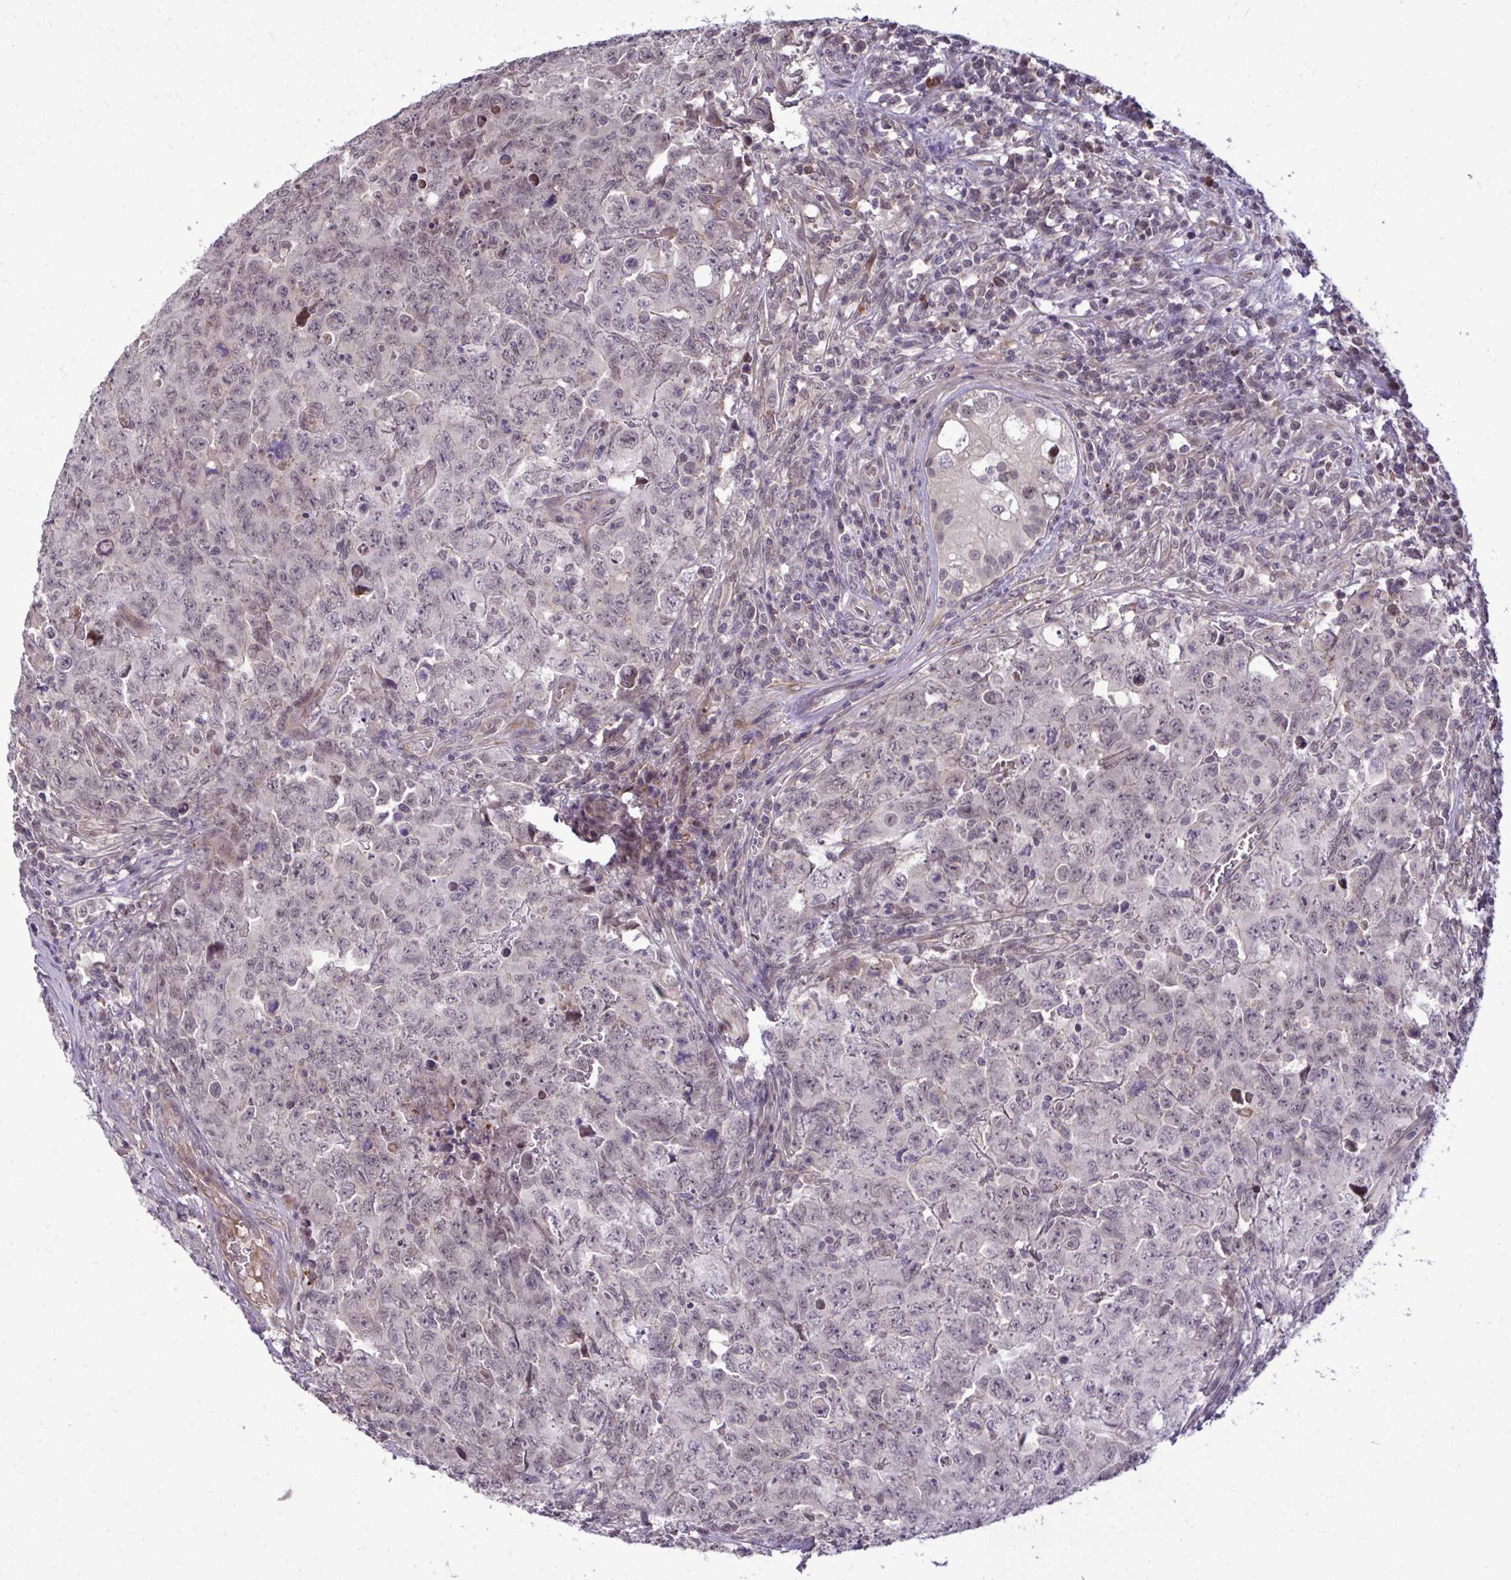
{"staining": {"intensity": "weak", "quantity": "<25%", "location": "nuclear"}, "tissue": "testis cancer", "cell_type": "Tumor cells", "image_type": "cancer", "snomed": [{"axis": "morphology", "description": "Carcinoma, Embryonal, NOS"}, {"axis": "topography", "description": "Testis"}], "caption": "Photomicrograph shows no protein staining in tumor cells of testis cancer (embryonal carcinoma) tissue. The staining was performed using DAB (3,3'-diaminobenzidine) to visualize the protein expression in brown, while the nuclei were stained in blue with hematoxylin (Magnification: 20x).", "gene": "ZSCAN9", "patient": {"sex": "male", "age": 24}}